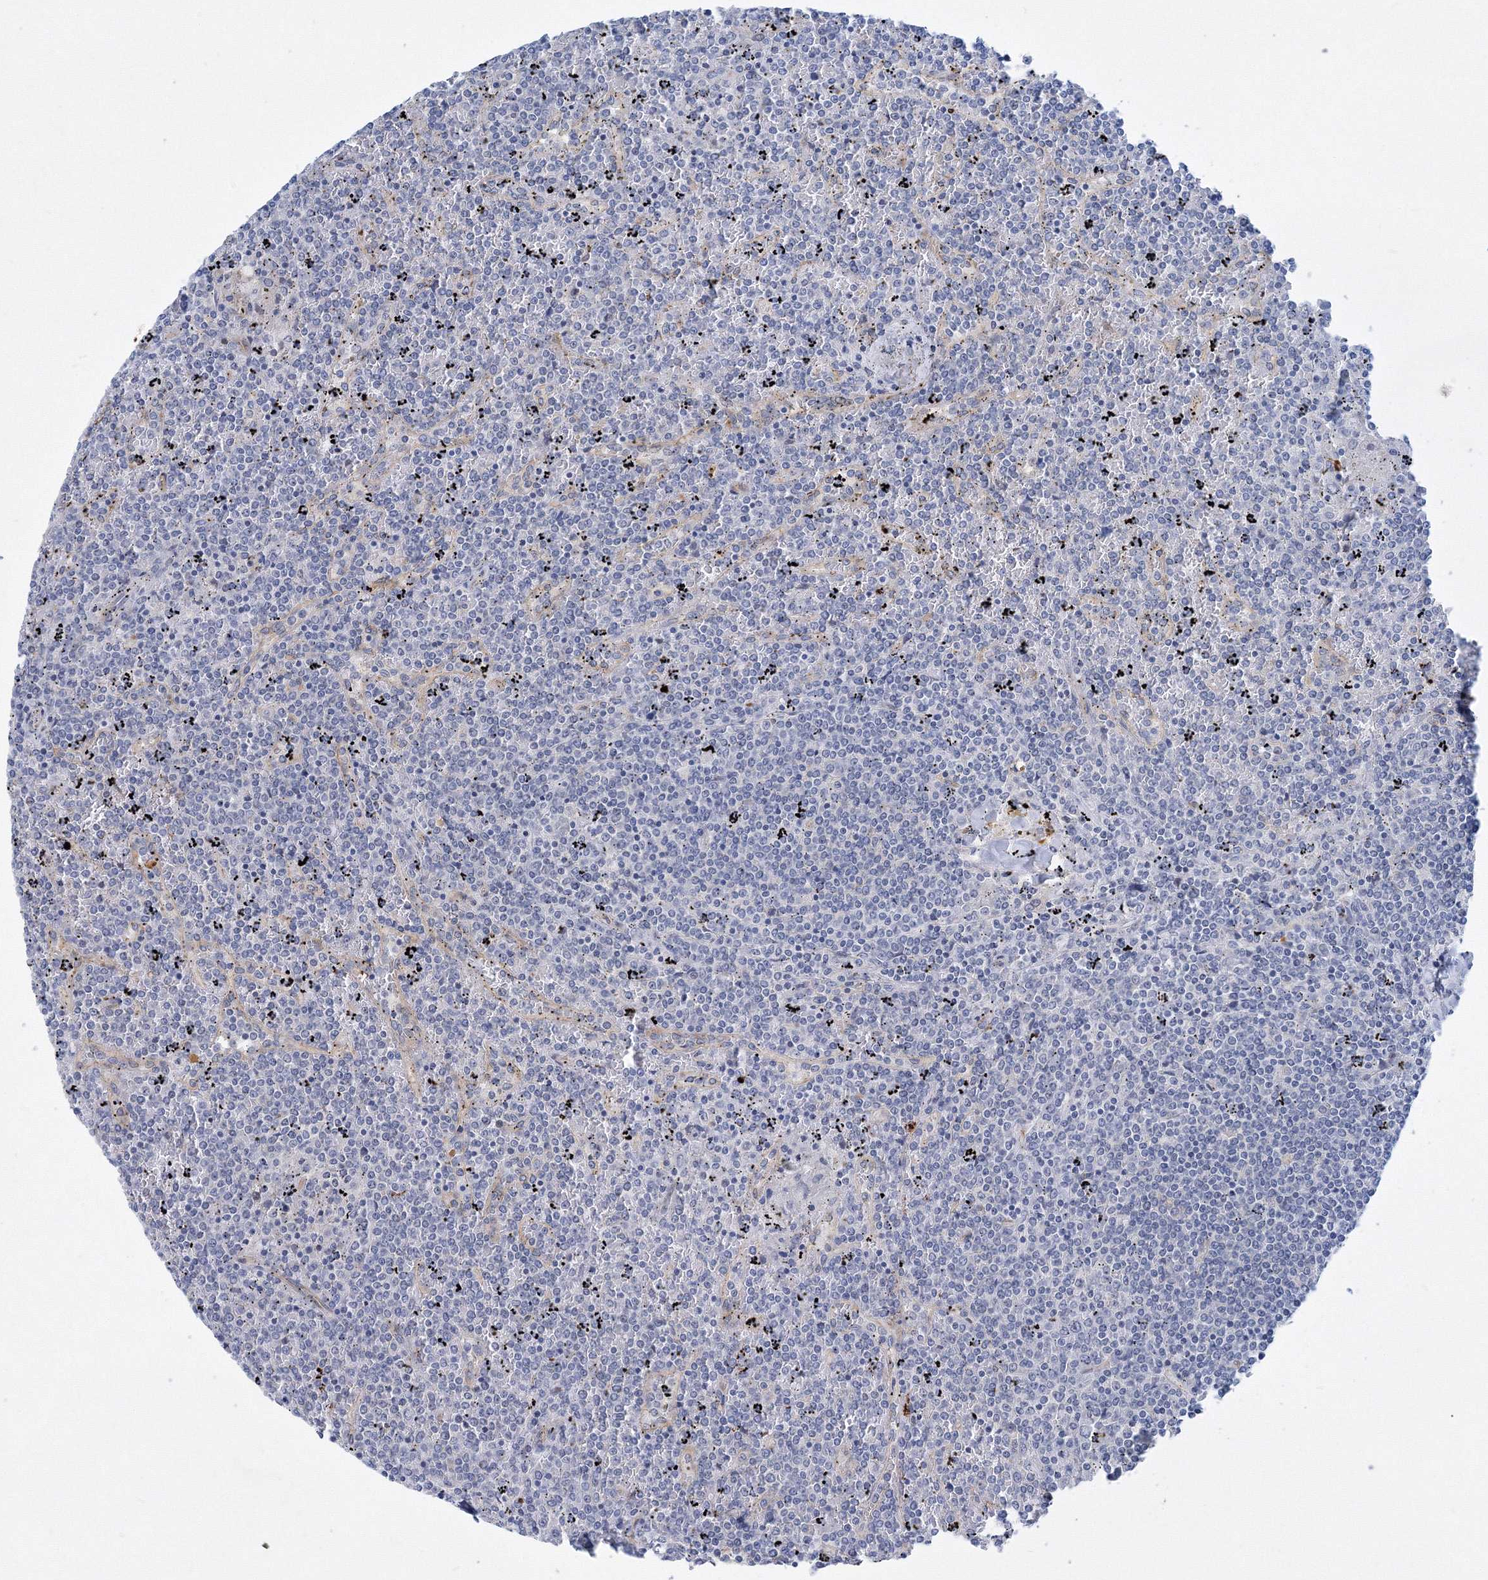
{"staining": {"intensity": "negative", "quantity": "none", "location": "none"}, "tissue": "lymphoma", "cell_type": "Tumor cells", "image_type": "cancer", "snomed": [{"axis": "morphology", "description": "Malignant lymphoma, non-Hodgkin's type, Low grade"}, {"axis": "topography", "description": "Spleen"}], "caption": "Malignant lymphoma, non-Hodgkin's type (low-grade) was stained to show a protein in brown. There is no significant expression in tumor cells. (DAB (3,3'-diaminobenzidine) immunohistochemistry (IHC) visualized using brightfield microscopy, high magnification).", "gene": "TANC1", "patient": {"sex": "female", "age": 19}}